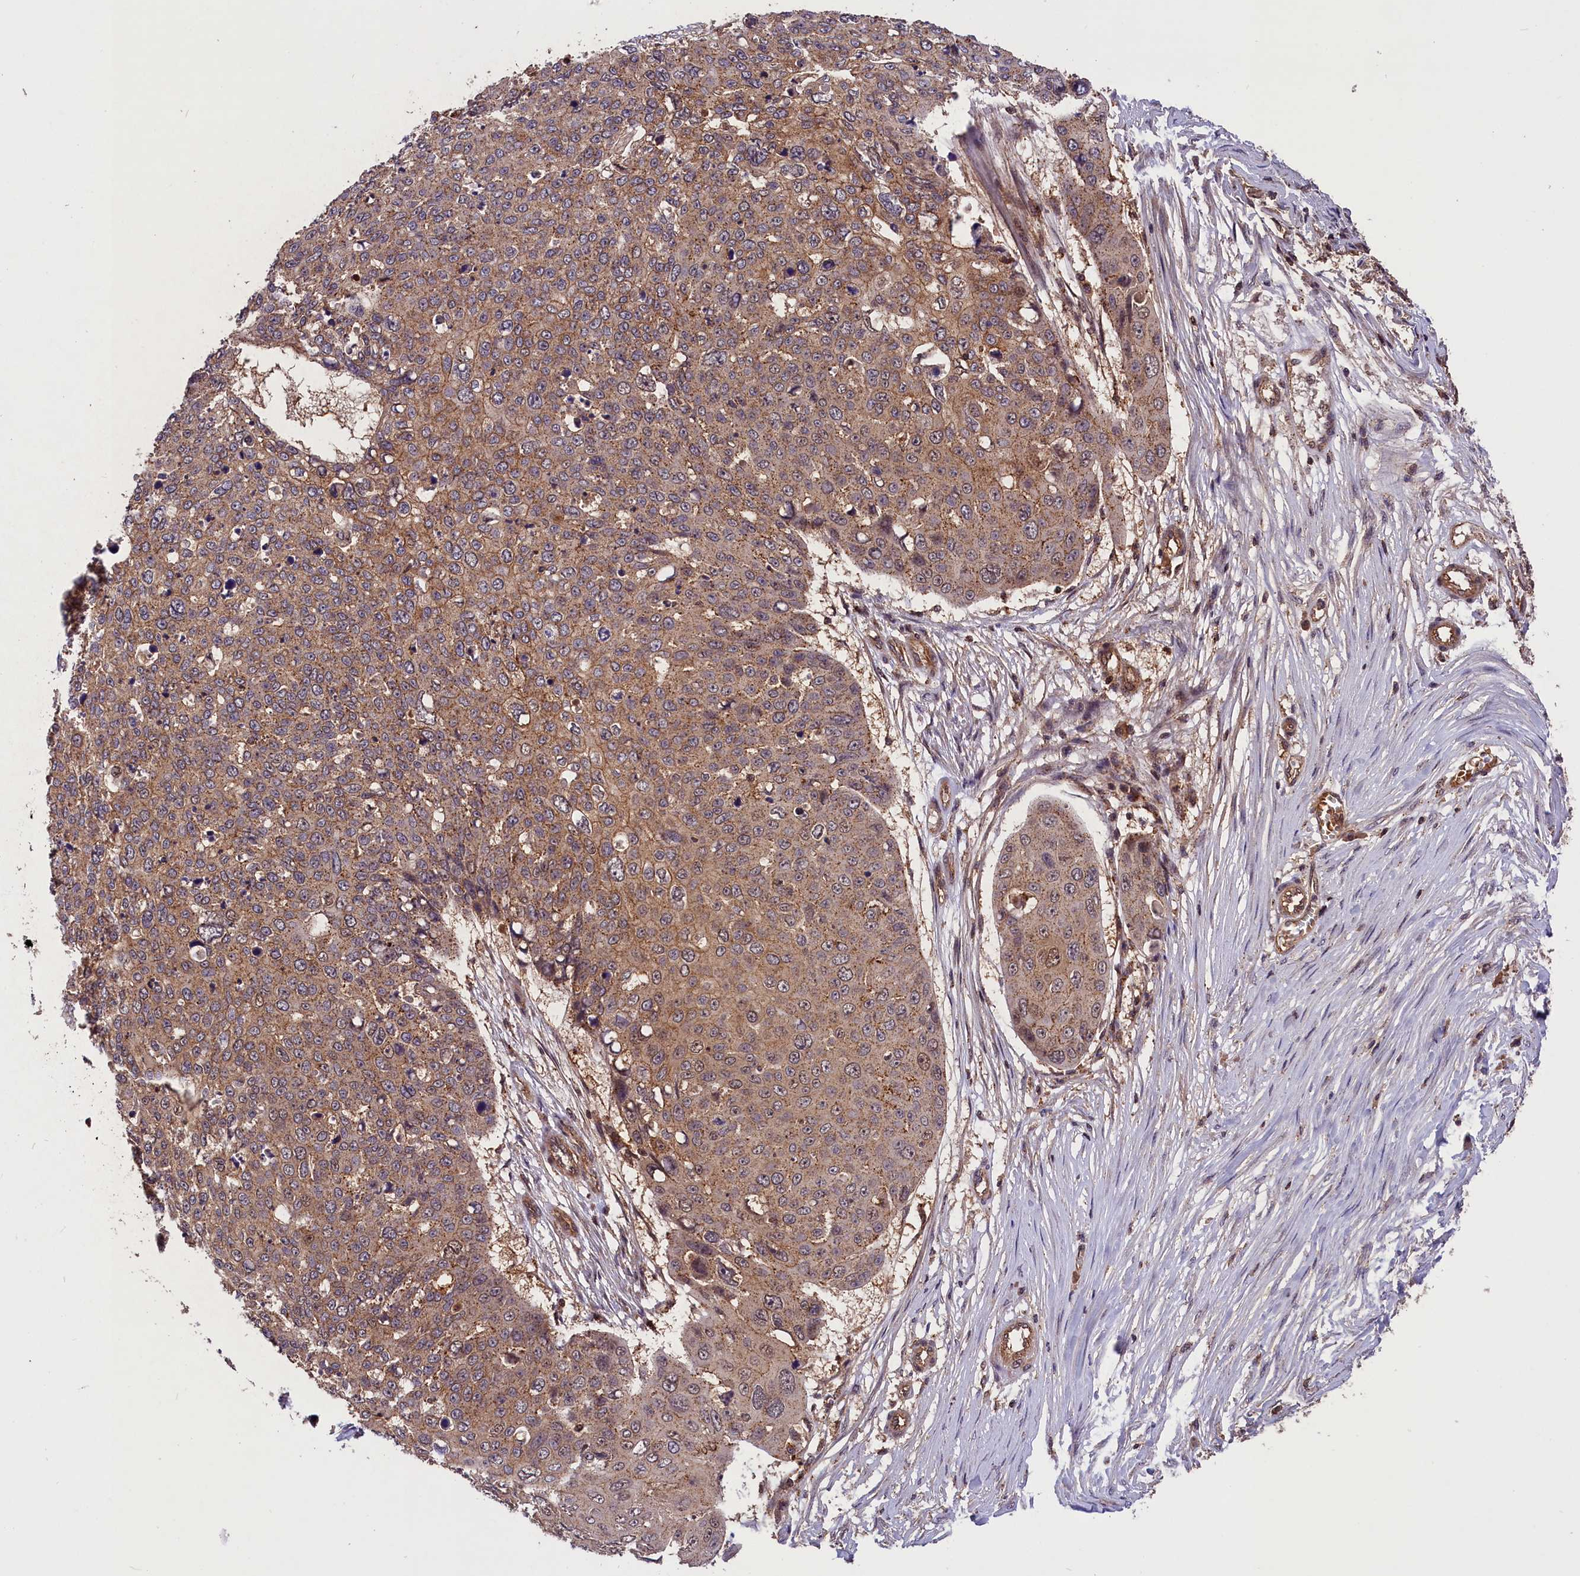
{"staining": {"intensity": "moderate", "quantity": ">75%", "location": "cytoplasmic/membranous"}, "tissue": "skin cancer", "cell_type": "Tumor cells", "image_type": "cancer", "snomed": [{"axis": "morphology", "description": "Squamous cell carcinoma, NOS"}, {"axis": "topography", "description": "Skin"}], "caption": "The micrograph shows staining of skin squamous cell carcinoma, revealing moderate cytoplasmic/membranous protein expression (brown color) within tumor cells.", "gene": "IST1", "patient": {"sex": "male", "age": 71}}